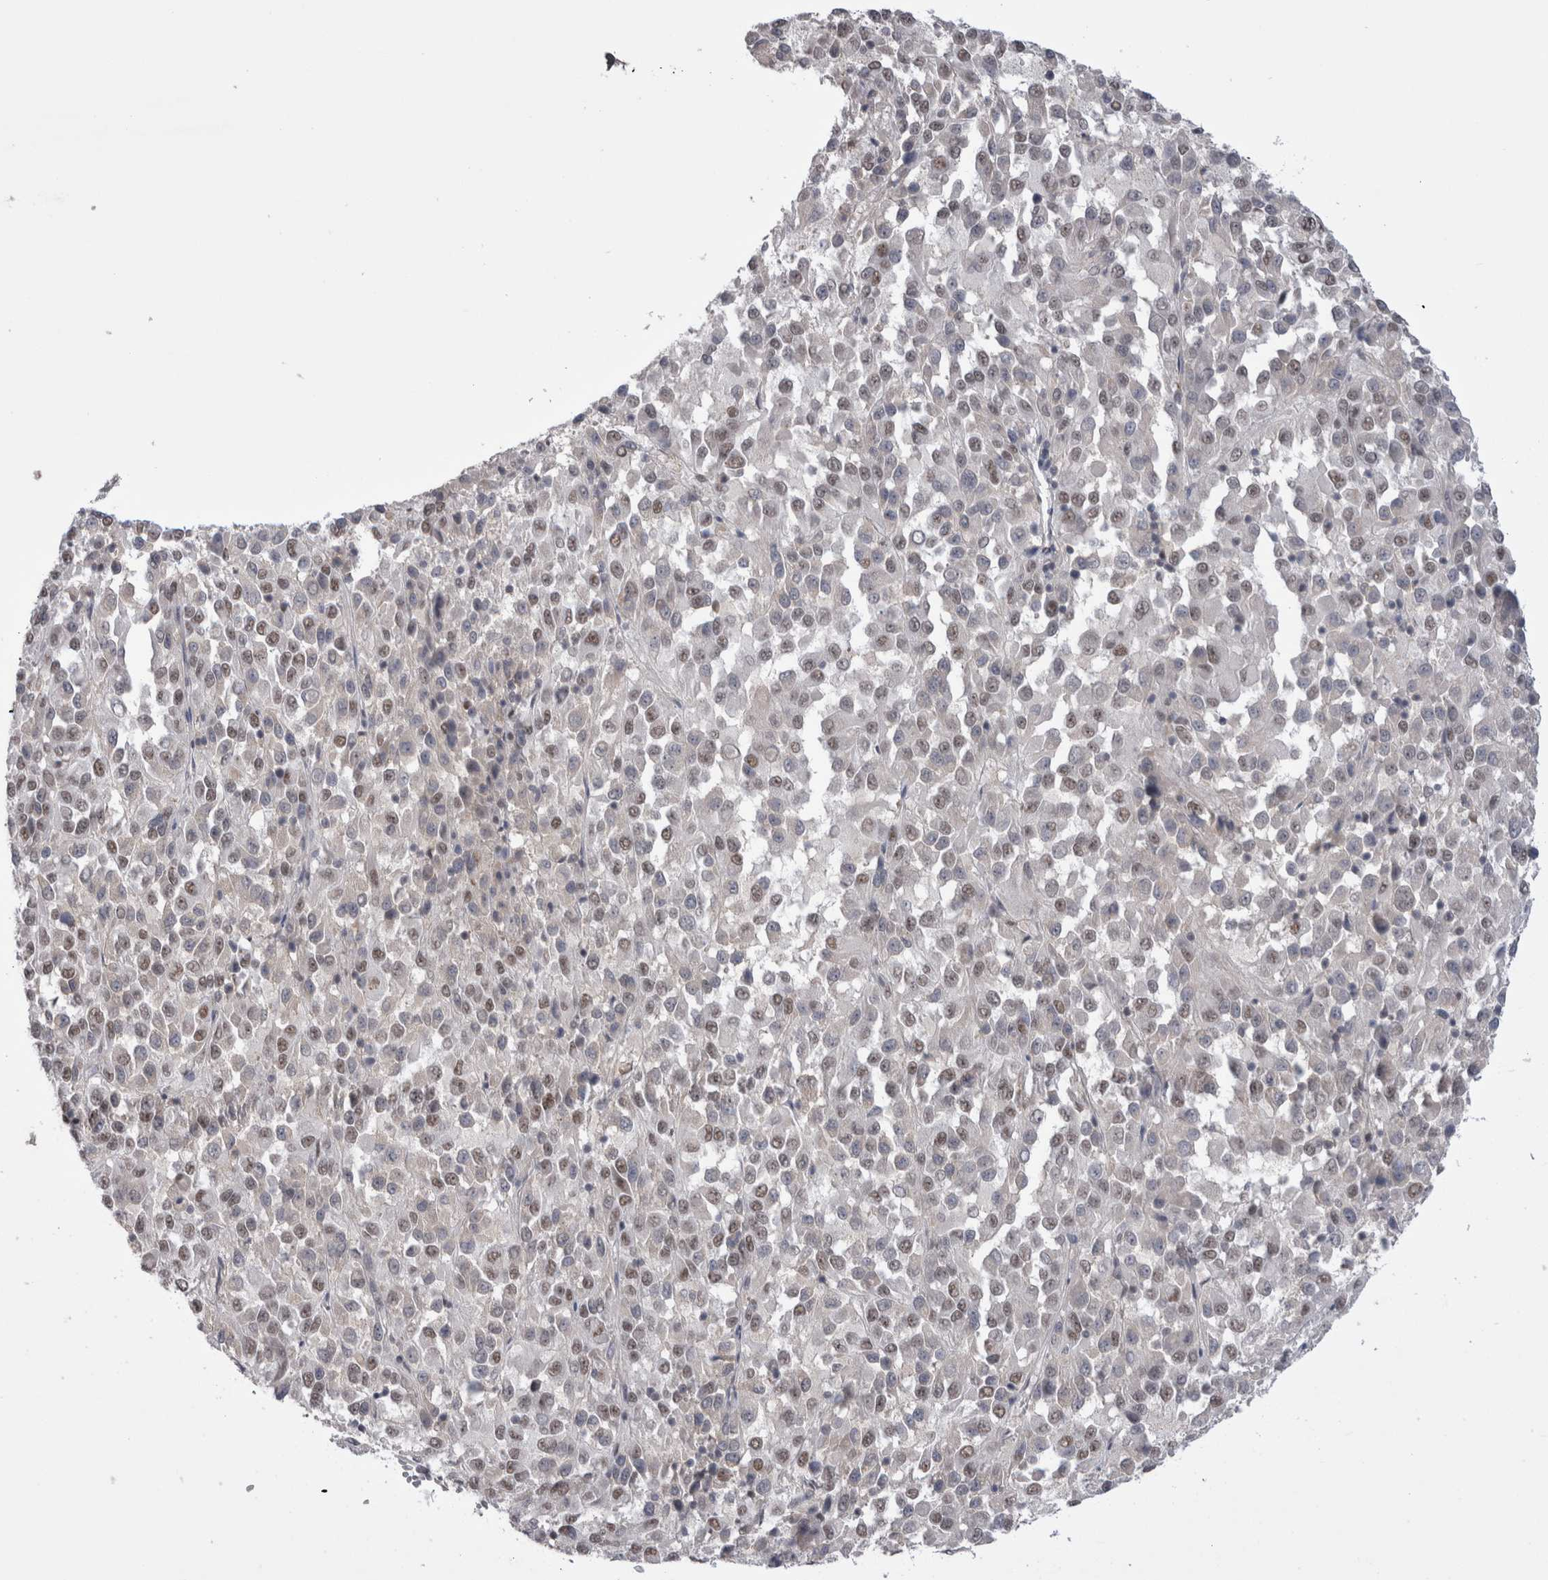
{"staining": {"intensity": "weak", "quantity": ">75%", "location": "nuclear"}, "tissue": "melanoma", "cell_type": "Tumor cells", "image_type": "cancer", "snomed": [{"axis": "morphology", "description": "Malignant melanoma, Metastatic site"}, {"axis": "topography", "description": "Lung"}], "caption": "Immunohistochemical staining of human malignant melanoma (metastatic site) exhibits low levels of weak nuclear expression in approximately >75% of tumor cells.", "gene": "API5", "patient": {"sex": "male", "age": 64}}